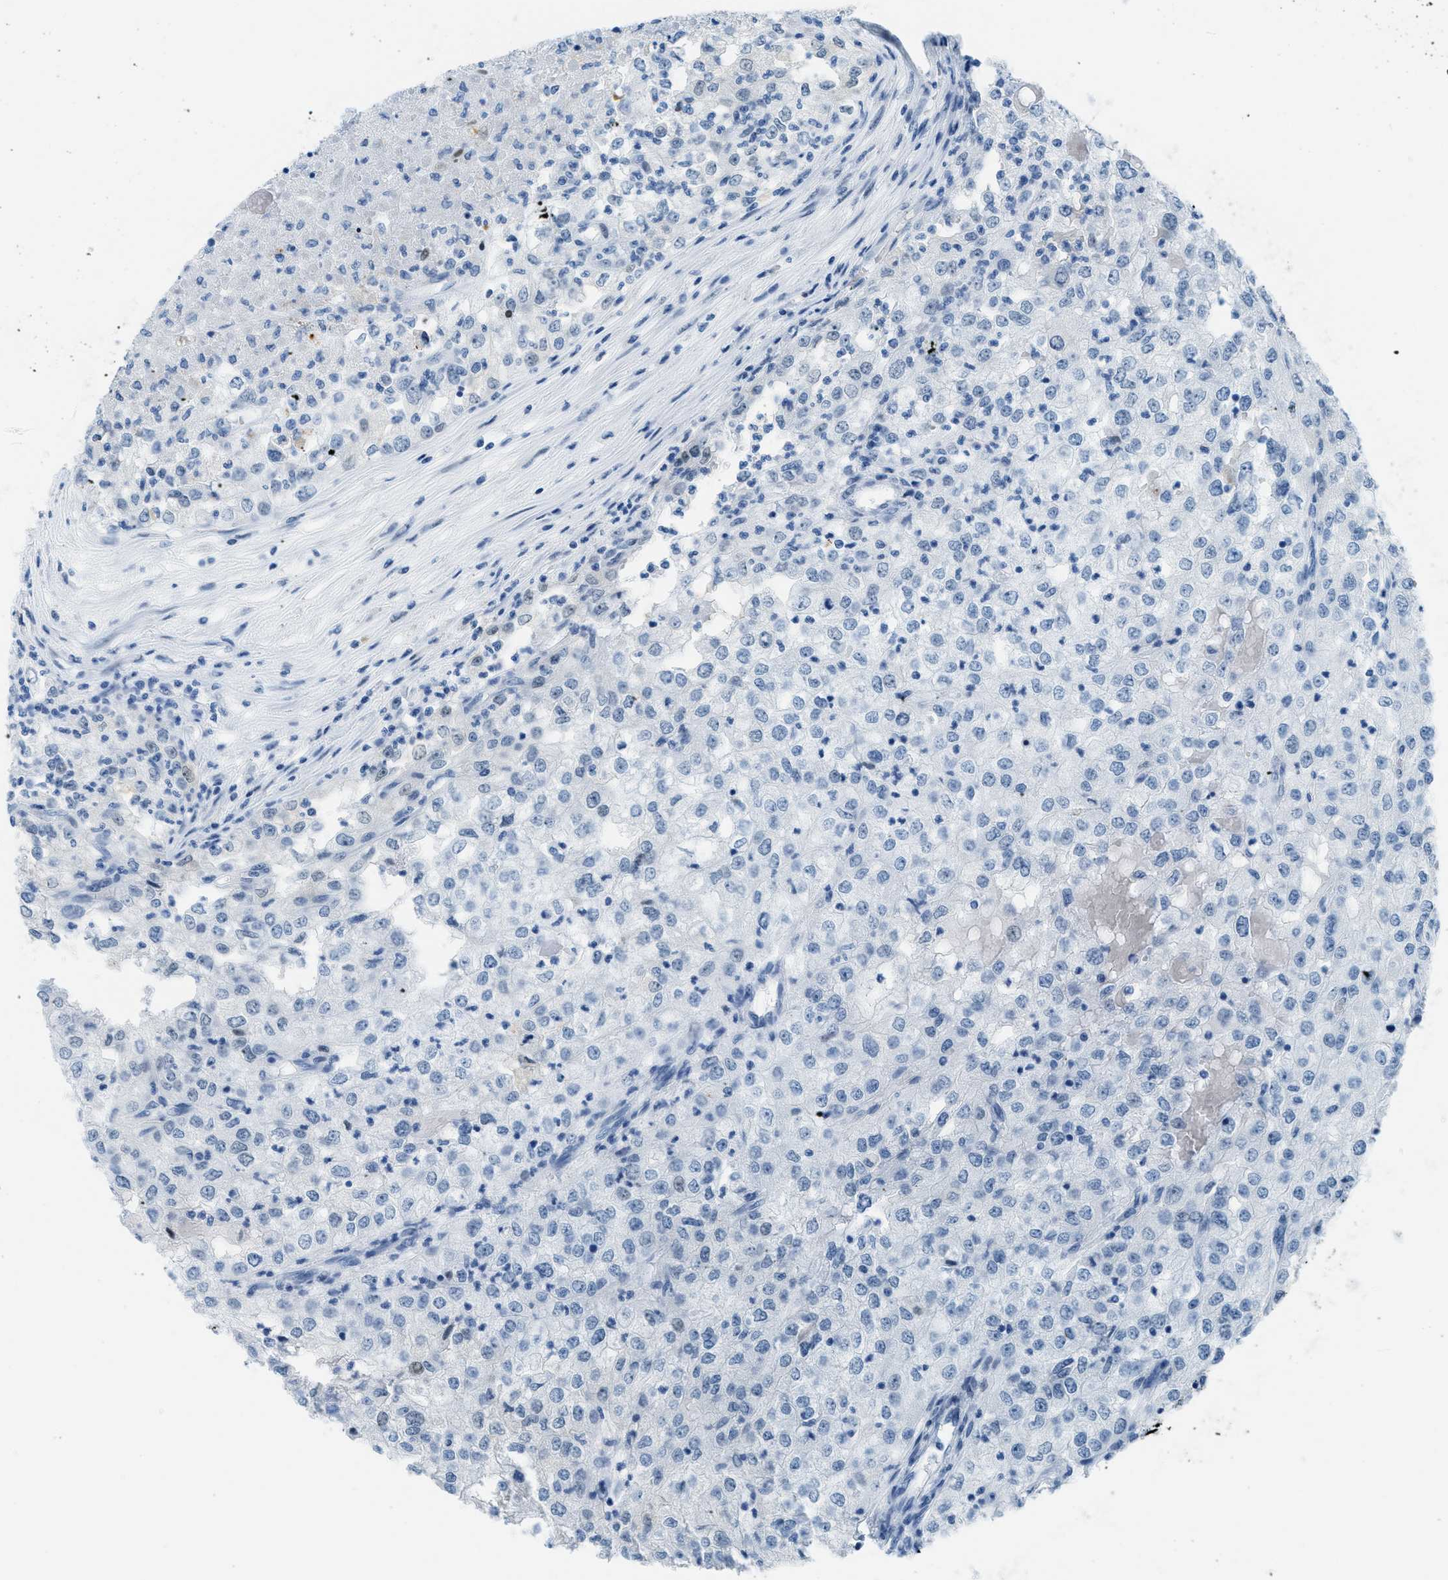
{"staining": {"intensity": "negative", "quantity": "none", "location": "none"}, "tissue": "renal cancer", "cell_type": "Tumor cells", "image_type": "cancer", "snomed": [{"axis": "morphology", "description": "Adenocarcinoma, NOS"}, {"axis": "topography", "description": "Kidney"}], "caption": "This histopathology image is of renal adenocarcinoma stained with immunohistochemistry (IHC) to label a protein in brown with the nuclei are counter-stained blue. There is no expression in tumor cells.", "gene": "PLA2G2A", "patient": {"sex": "female", "age": 54}}